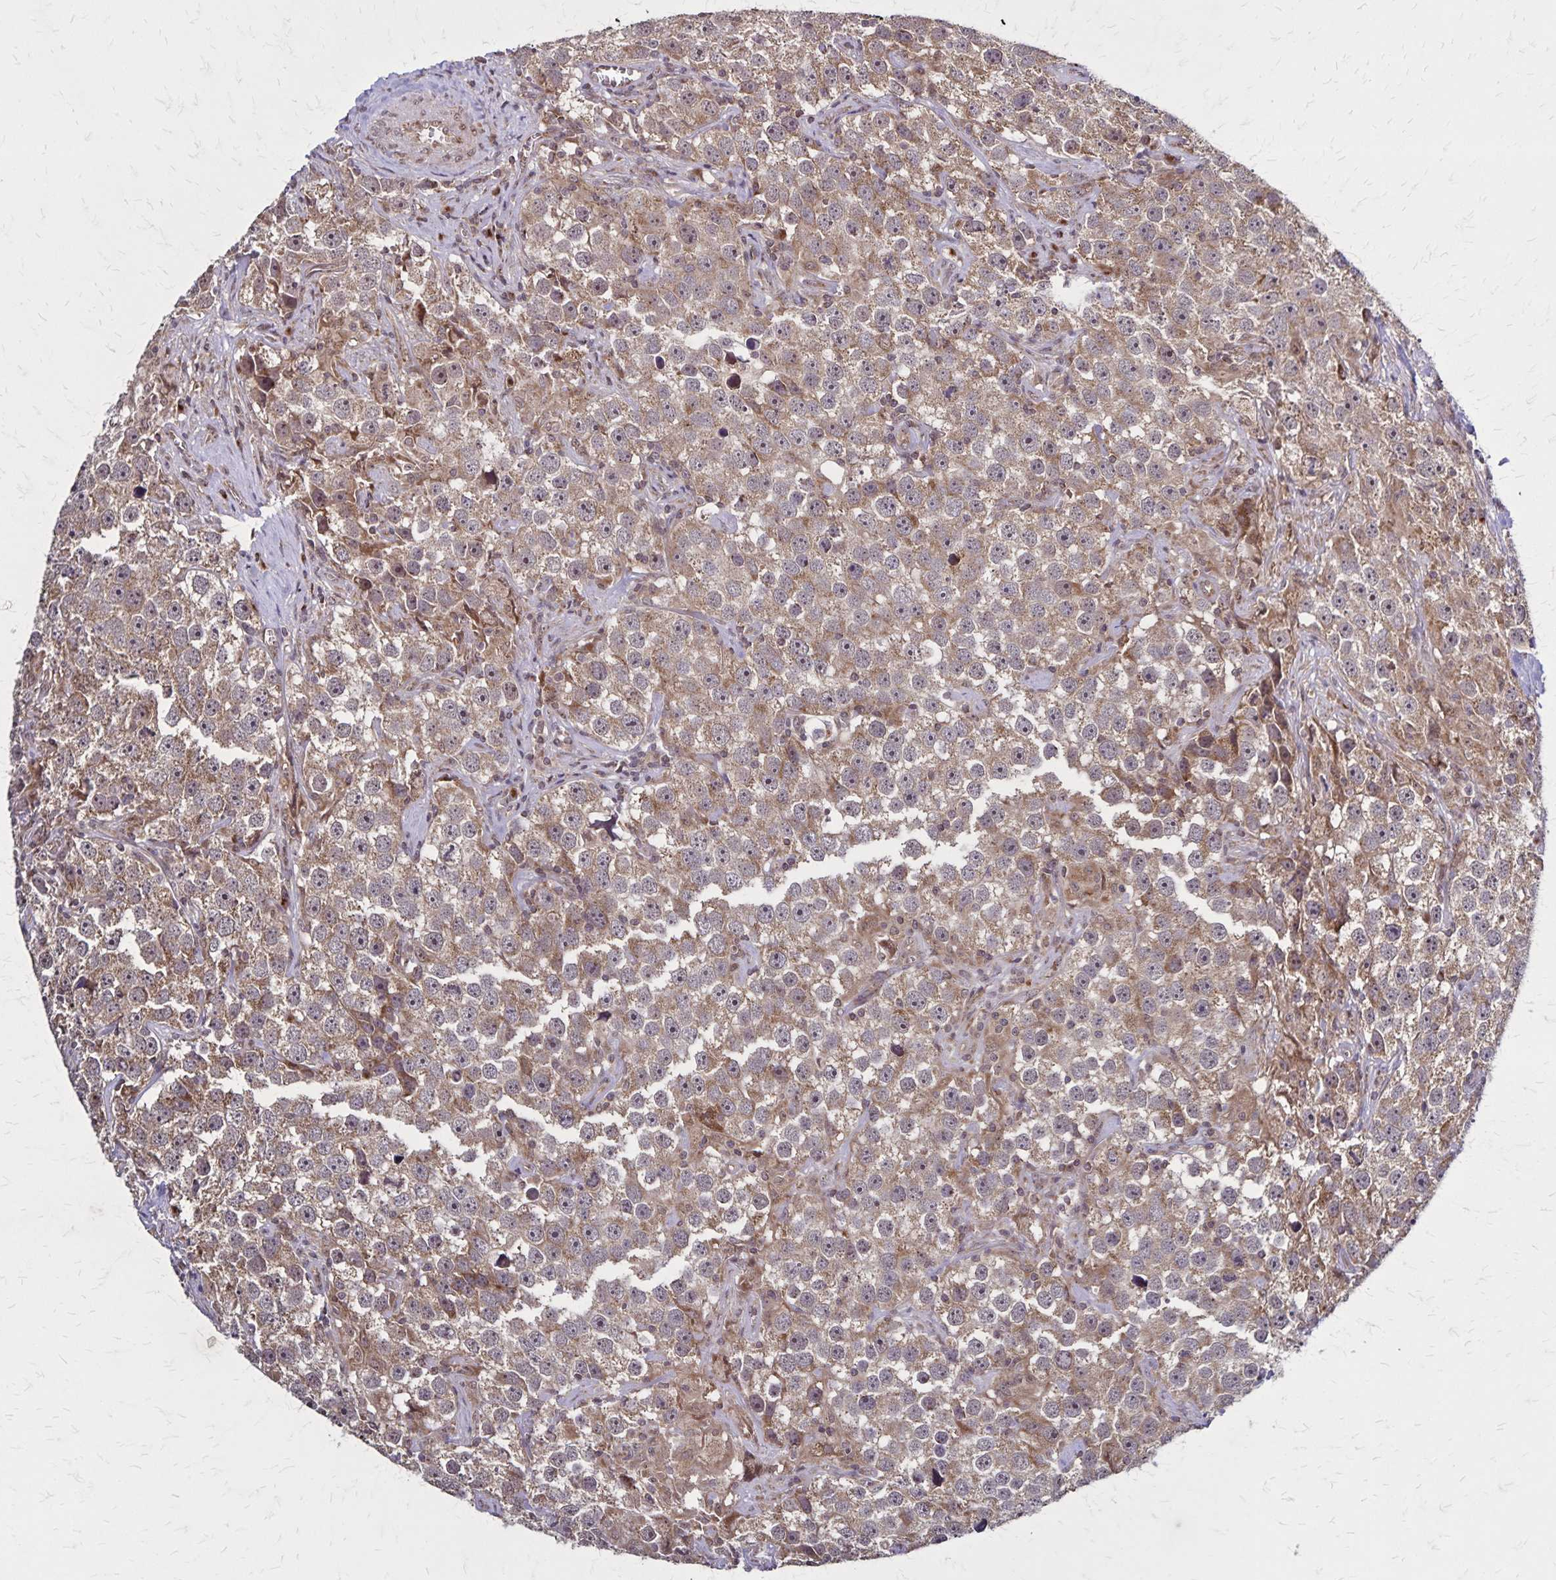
{"staining": {"intensity": "moderate", "quantity": ">75%", "location": "cytoplasmic/membranous"}, "tissue": "testis cancer", "cell_type": "Tumor cells", "image_type": "cancer", "snomed": [{"axis": "morphology", "description": "Seminoma, NOS"}, {"axis": "topography", "description": "Testis"}], "caption": "Testis cancer (seminoma) stained with a brown dye displays moderate cytoplasmic/membranous positive expression in about >75% of tumor cells.", "gene": "NFS1", "patient": {"sex": "male", "age": 49}}